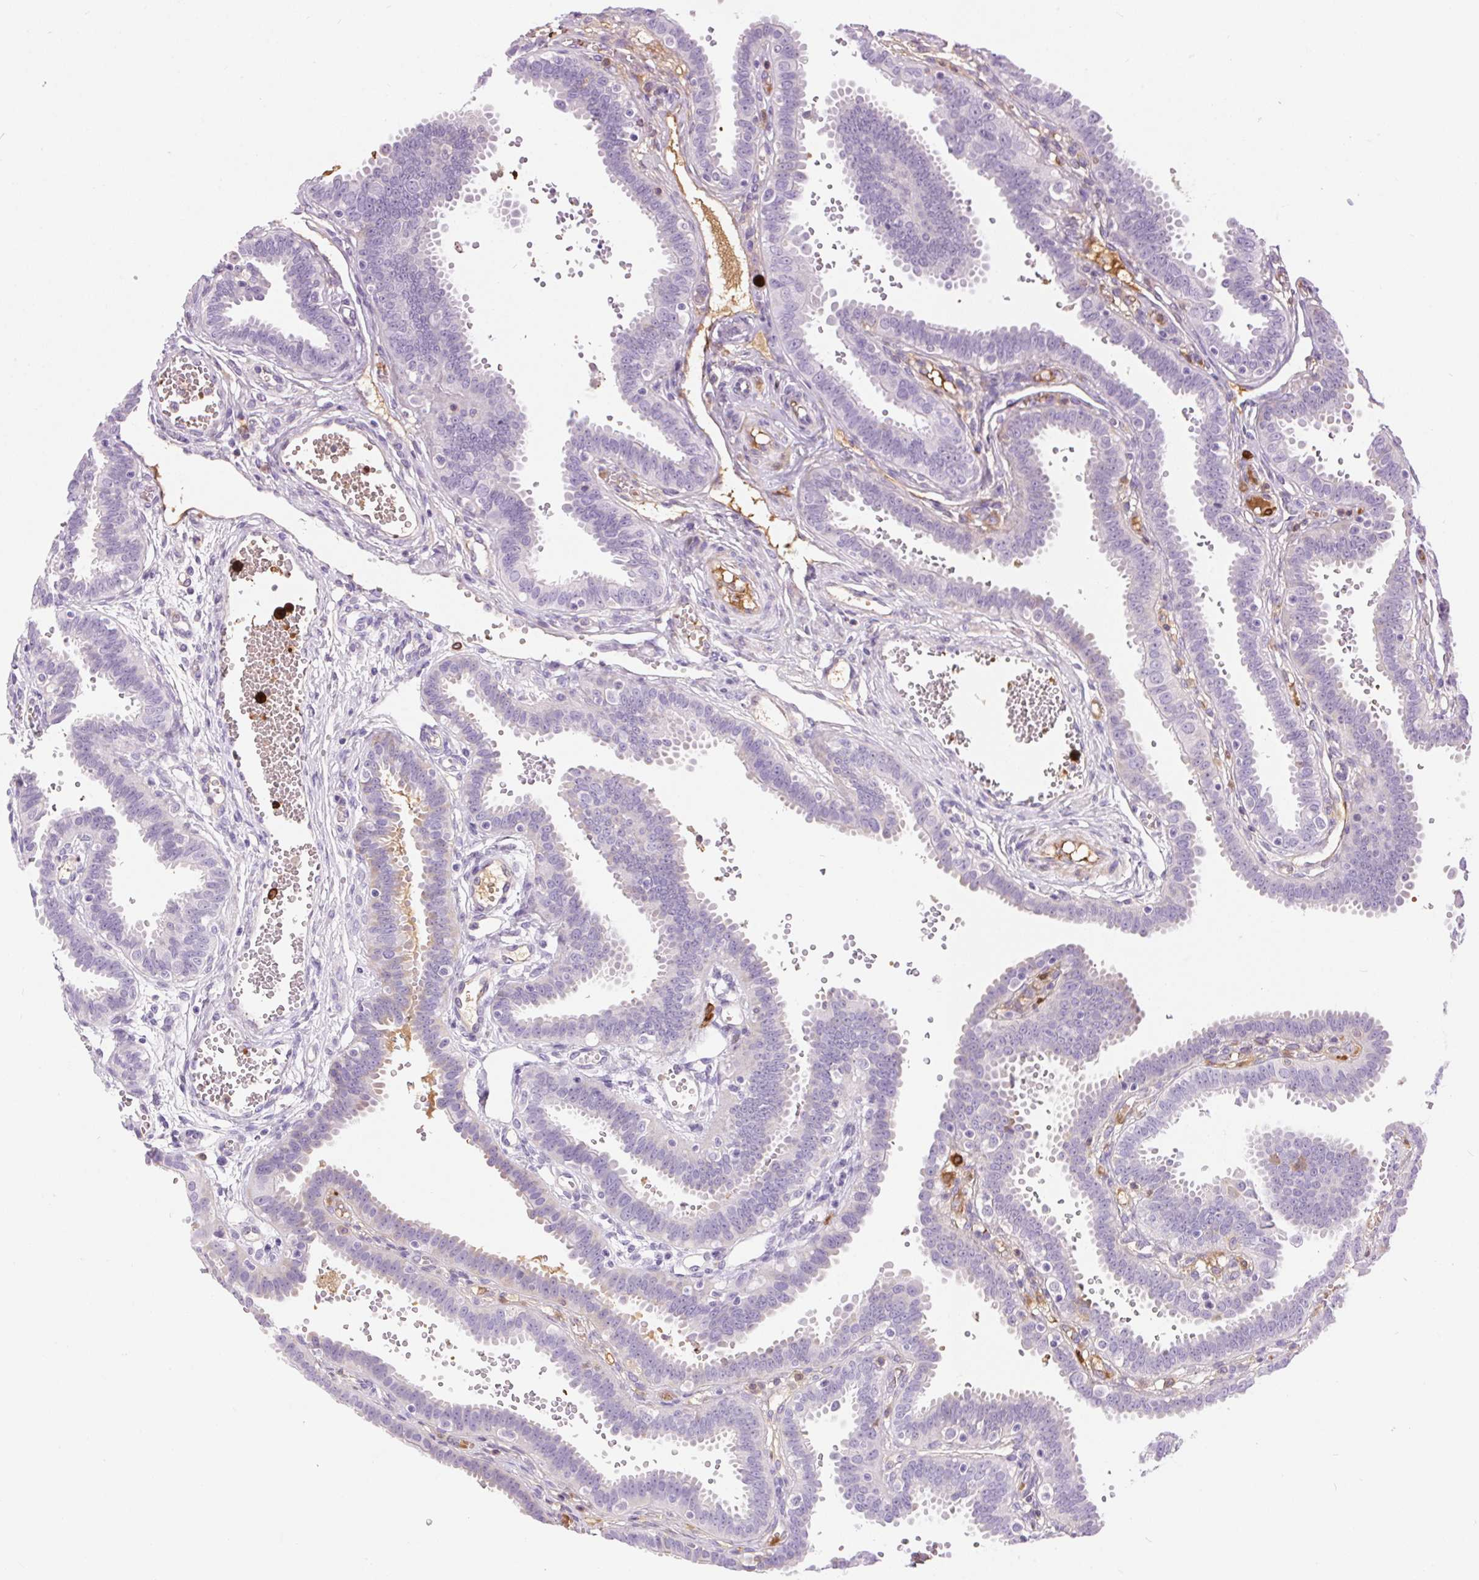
{"staining": {"intensity": "negative", "quantity": "none", "location": "none"}, "tissue": "fallopian tube", "cell_type": "Glandular cells", "image_type": "normal", "snomed": [{"axis": "morphology", "description": "Normal tissue, NOS"}, {"axis": "topography", "description": "Fallopian tube"}], "caption": "High power microscopy micrograph of an immunohistochemistry (IHC) micrograph of unremarkable fallopian tube, revealing no significant staining in glandular cells. (DAB (3,3'-diaminobenzidine) immunohistochemistry (IHC) with hematoxylin counter stain).", "gene": "ORM1", "patient": {"sex": "female", "age": 37}}